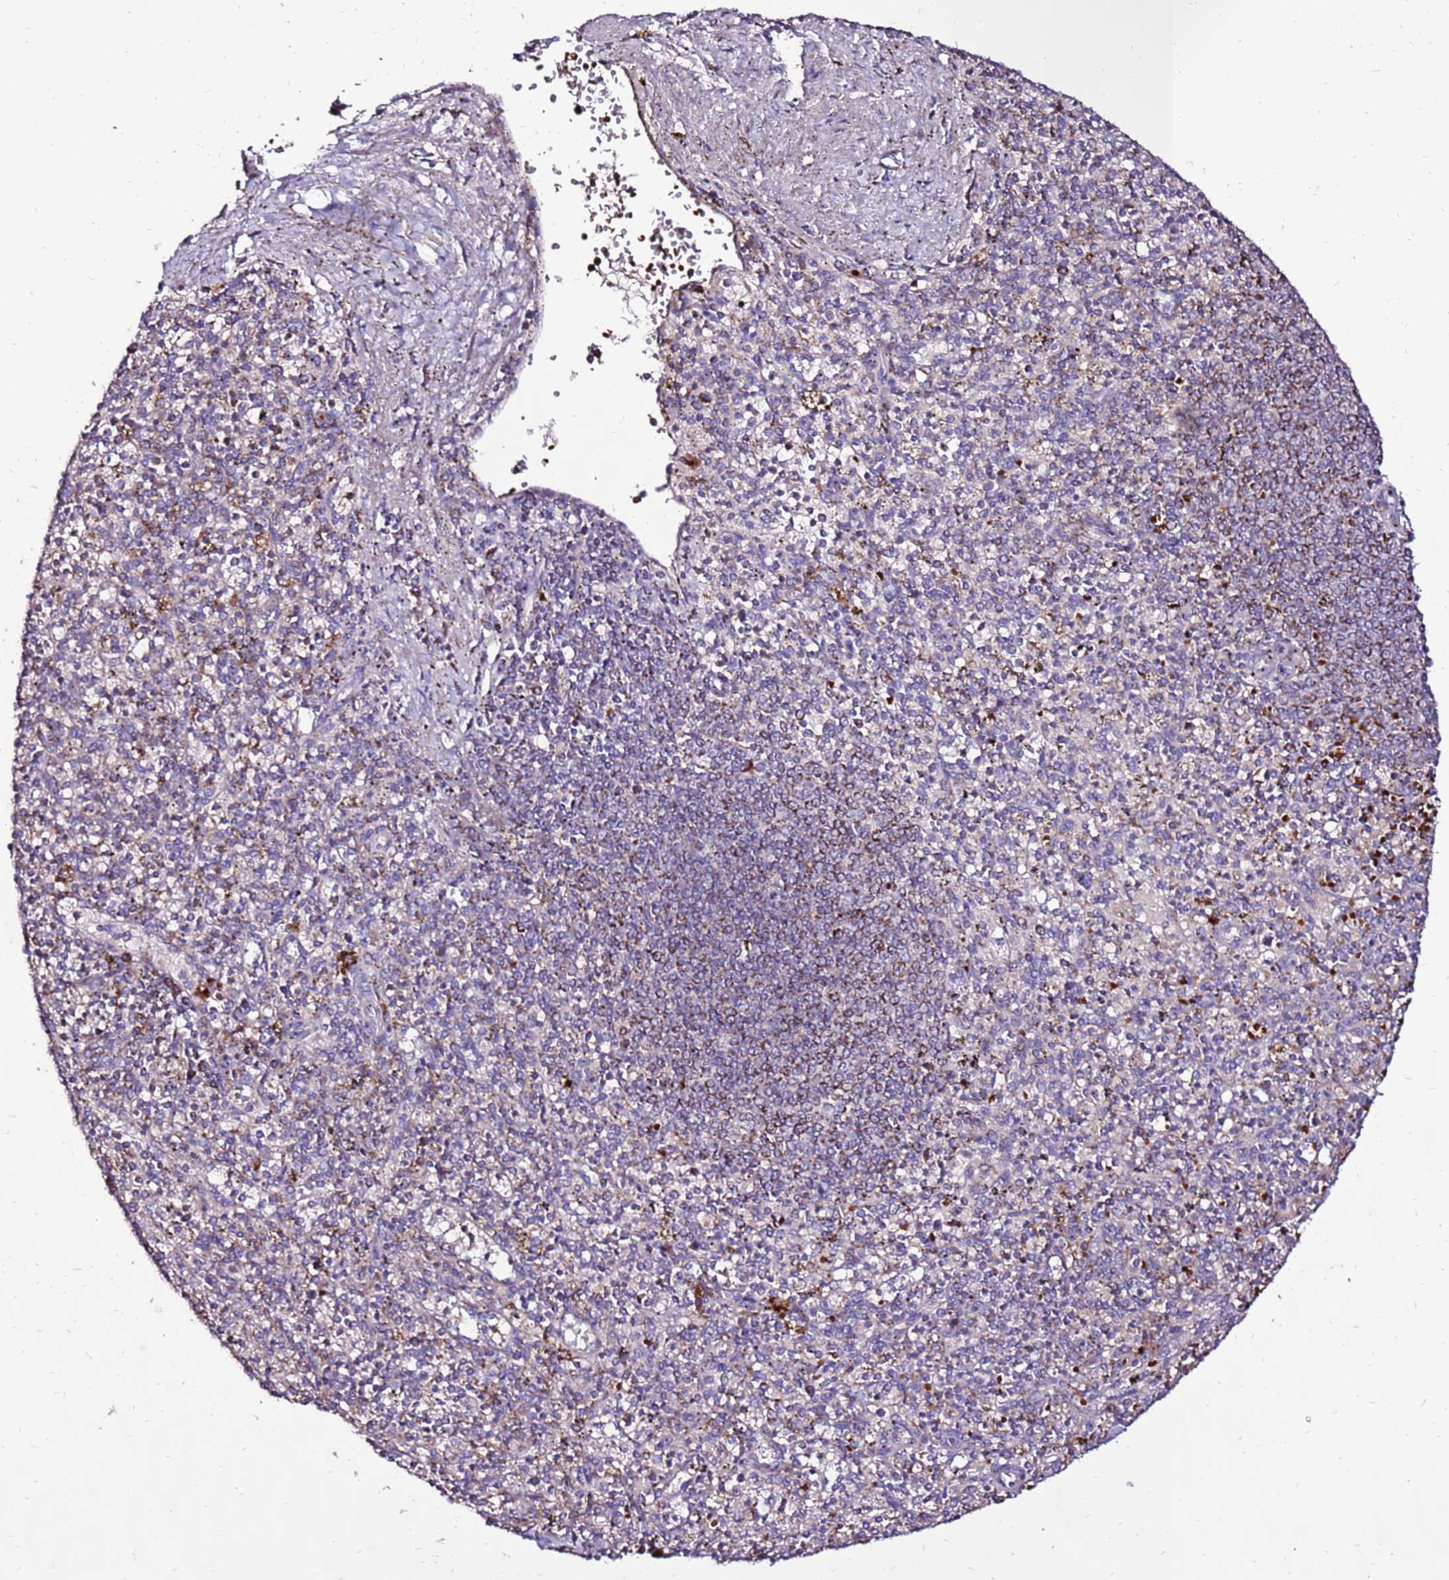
{"staining": {"intensity": "moderate", "quantity": "<25%", "location": "cytoplasmic/membranous"}, "tissue": "spleen", "cell_type": "Cells in red pulp", "image_type": "normal", "snomed": [{"axis": "morphology", "description": "Normal tissue, NOS"}, {"axis": "topography", "description": "Spleen"}], "caption": "Immunohistochemical staining of unremarkable spleen exhibits moderate cytoplasmic/membranous protein staining in about <25% of cells in red pulp. (brown staining indicates protein expression, while blue staining denotes nuclei).", "gene": "SPSB3", "patient": {"sex": "male", "age": 72}}